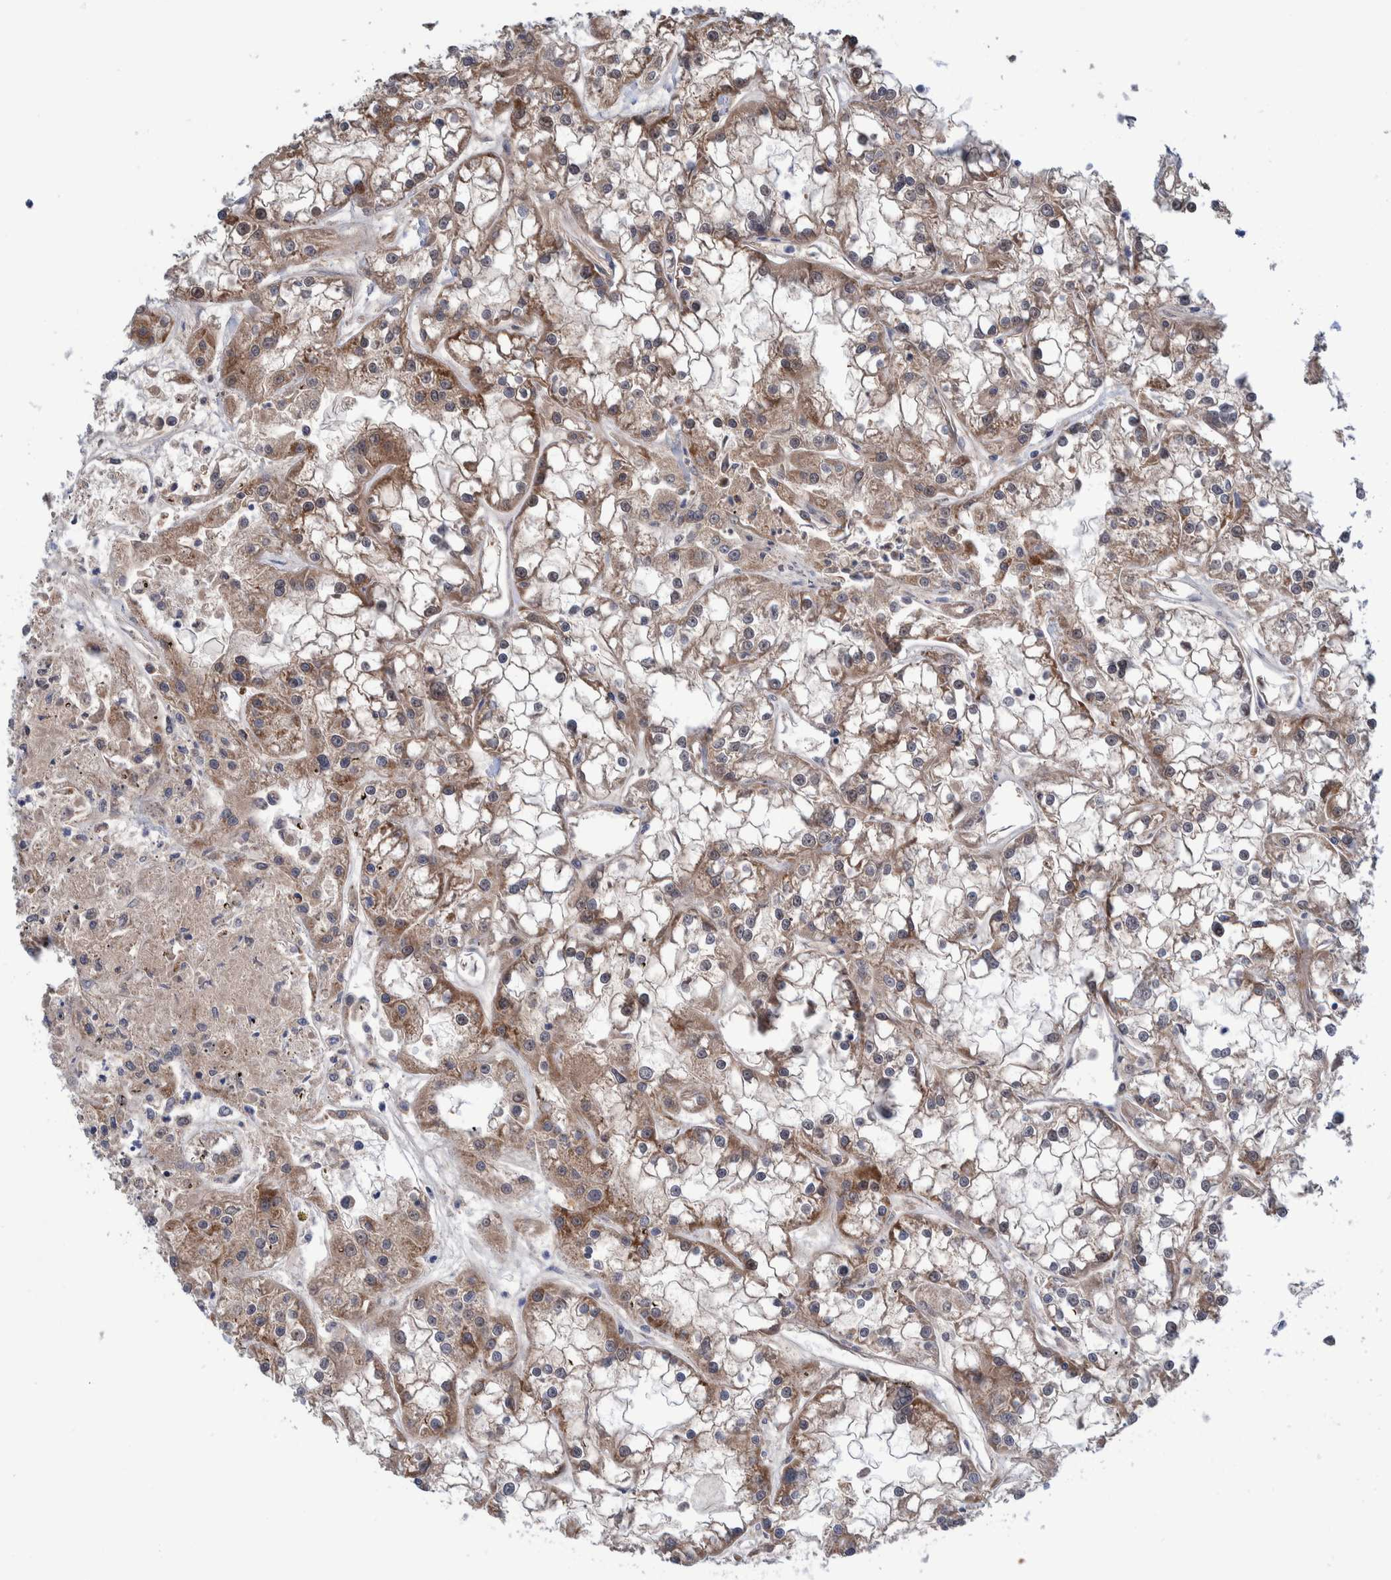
{"staining": {"intensity": "moderate", "quantity": "25%-75%", "location": "cytoplasmic/membranous"}, "tissue": "renal cancer", "cell_type": "Tumor cells", "image_type": "cancer", "snomed": [{"axis": "morphology", "description": "Adenocarcinoma, NOS"}, {"axis": "topography", "description": "Kidney"}], "caption": "Protein staining displays moderate cytoplasmic/membranous expression in approximately 25%-75% of tumor cells in renal cancer (adenocarcinoma).", "gene": "SLC25A10", "patient": {"sex": "female", "age": 52}}